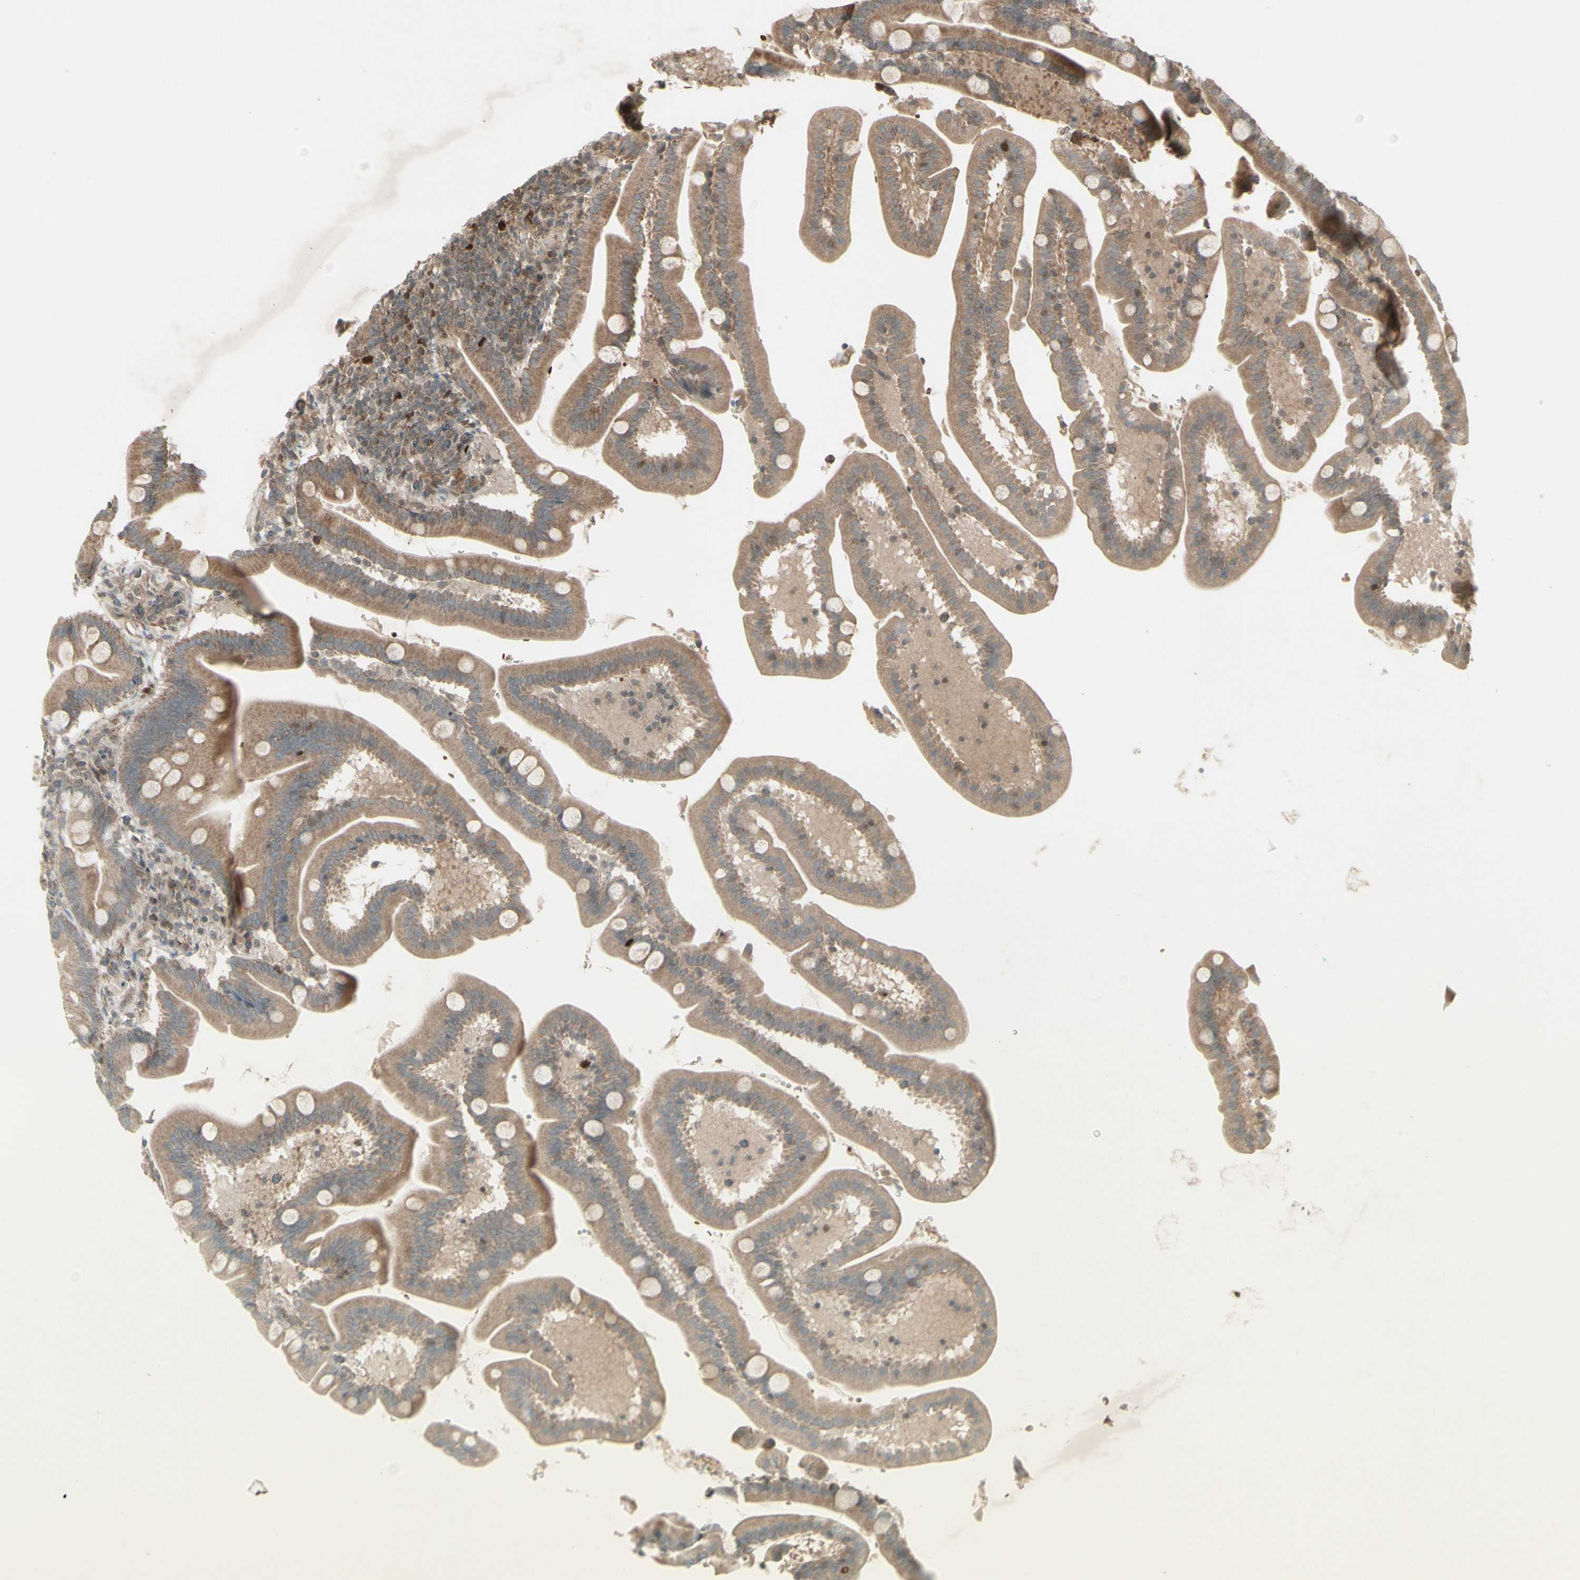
{"staining": {"intensity": "strong", "quantity": "25%-75%", "location": "cytoplasmic/membranous,nuclear"}, "tissue": "duodenum", "cell_type": "Glandular cells", "image_type": "normal", "snomed": [{"axis": "morphology", "description": "Normal tissue, NOS"}, {"axis": "topography", "description": "Duodenum"}], "caption": "Duodenum stained for a protein demonstrates strong cytoplasmic/membranous,nuclear positivity in glandular cells. The staining was performed using DAB (3,3'-diaminobenzidine), with brown indicating positive protein expression. Nuclei are stained blue with hematoxylin.", "gene": "MSH6", "patient": {"sex": "male", "age": 54}}